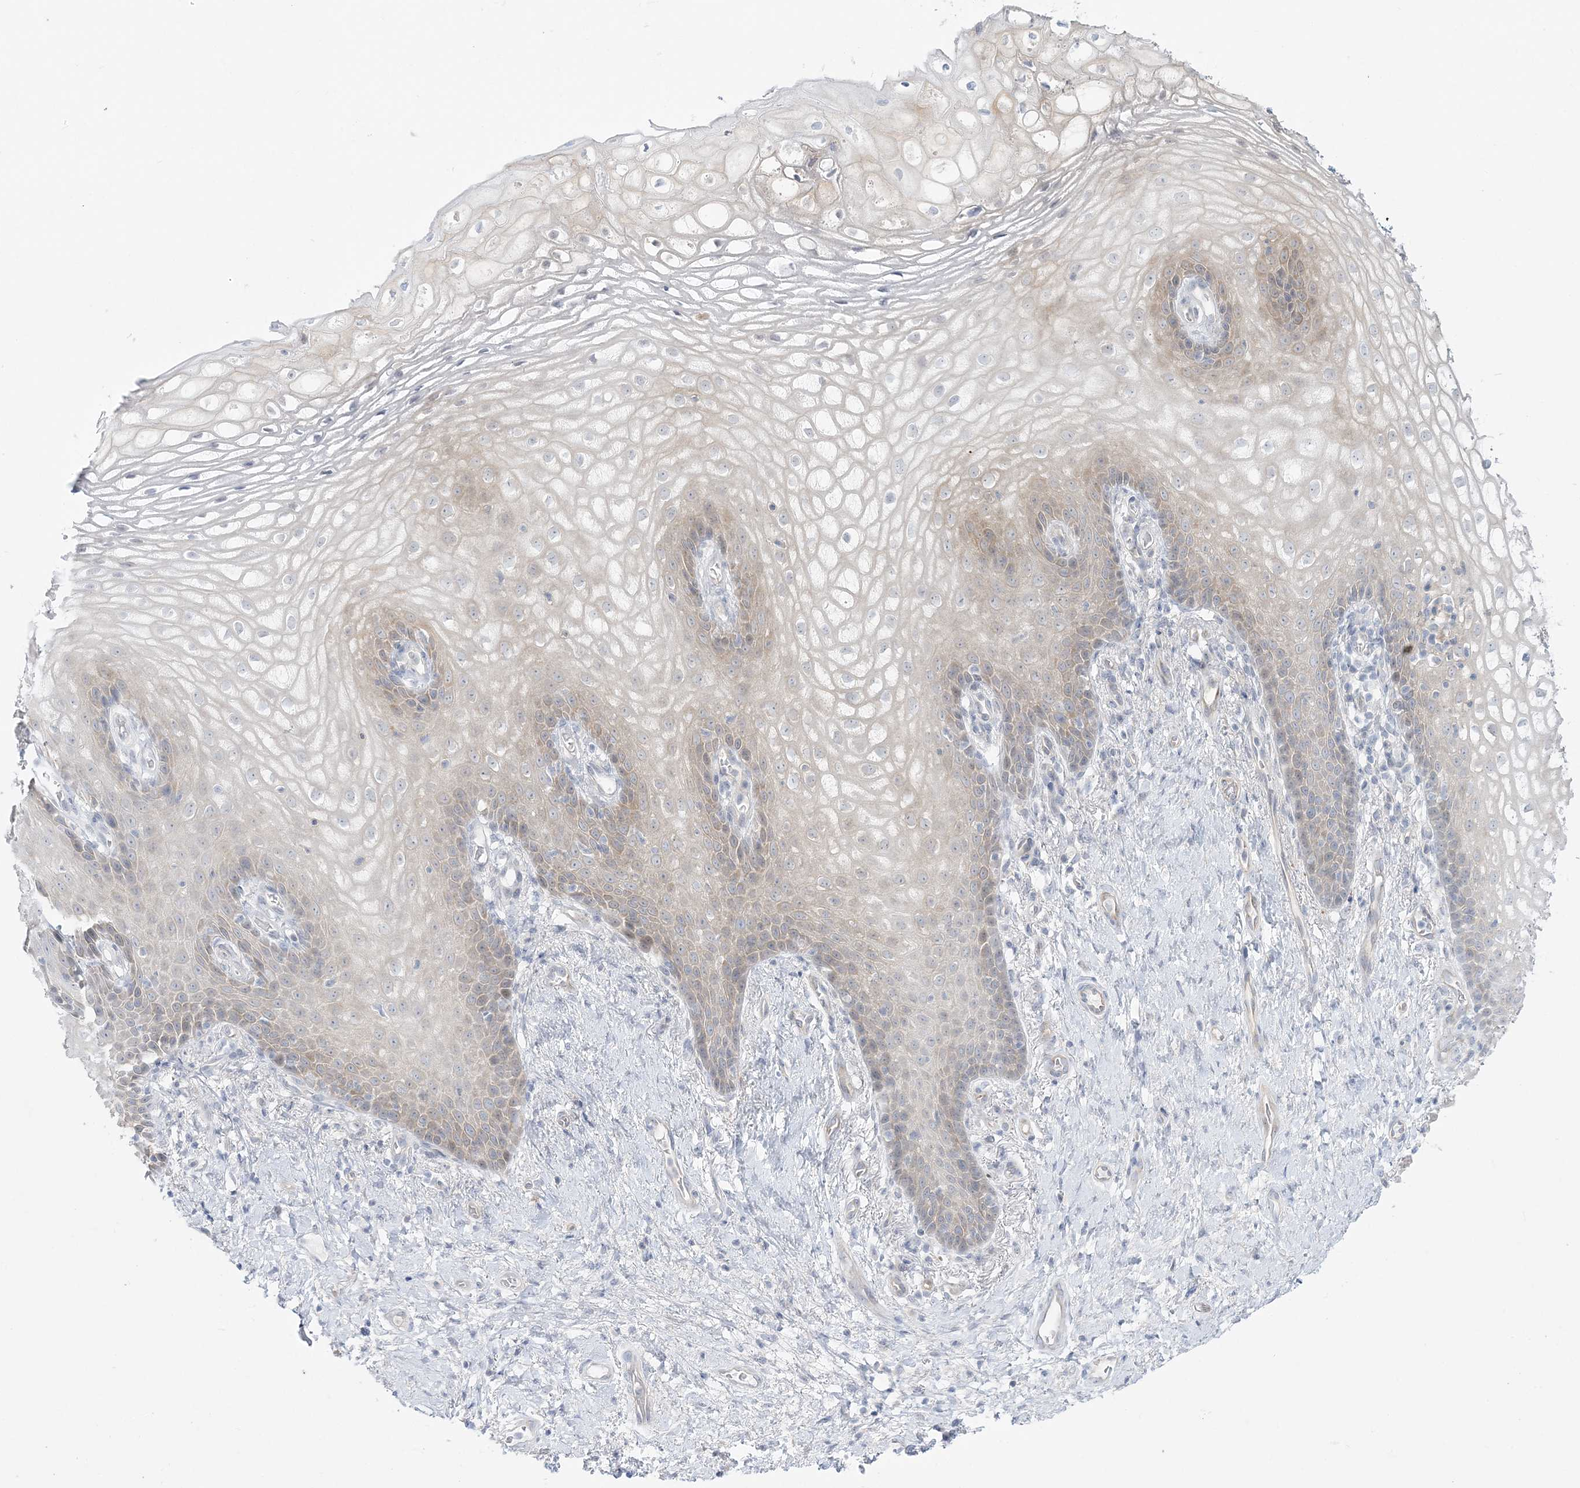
{"staining": {"intensity": "weak", "quantity": "25%-75%", "location": "cytoplasmic/membranous"}, "tissue": "vagina", "cell_type": "Squamous epithelial cells", "image_type": "normal", "snomed": [{"axis": "morphology", "description": "Normal tissue, NOS"}, {"axis": "topography", "description": "Vagina"}], "caption": "Protein expression analysis of normal human vagina reveals weak cytoplasmic/membranous positivity in approximately 25%-75% of squamous epithelial cells.", "gene": "THADA", "patient": {"sex": "female", "age": 60}}